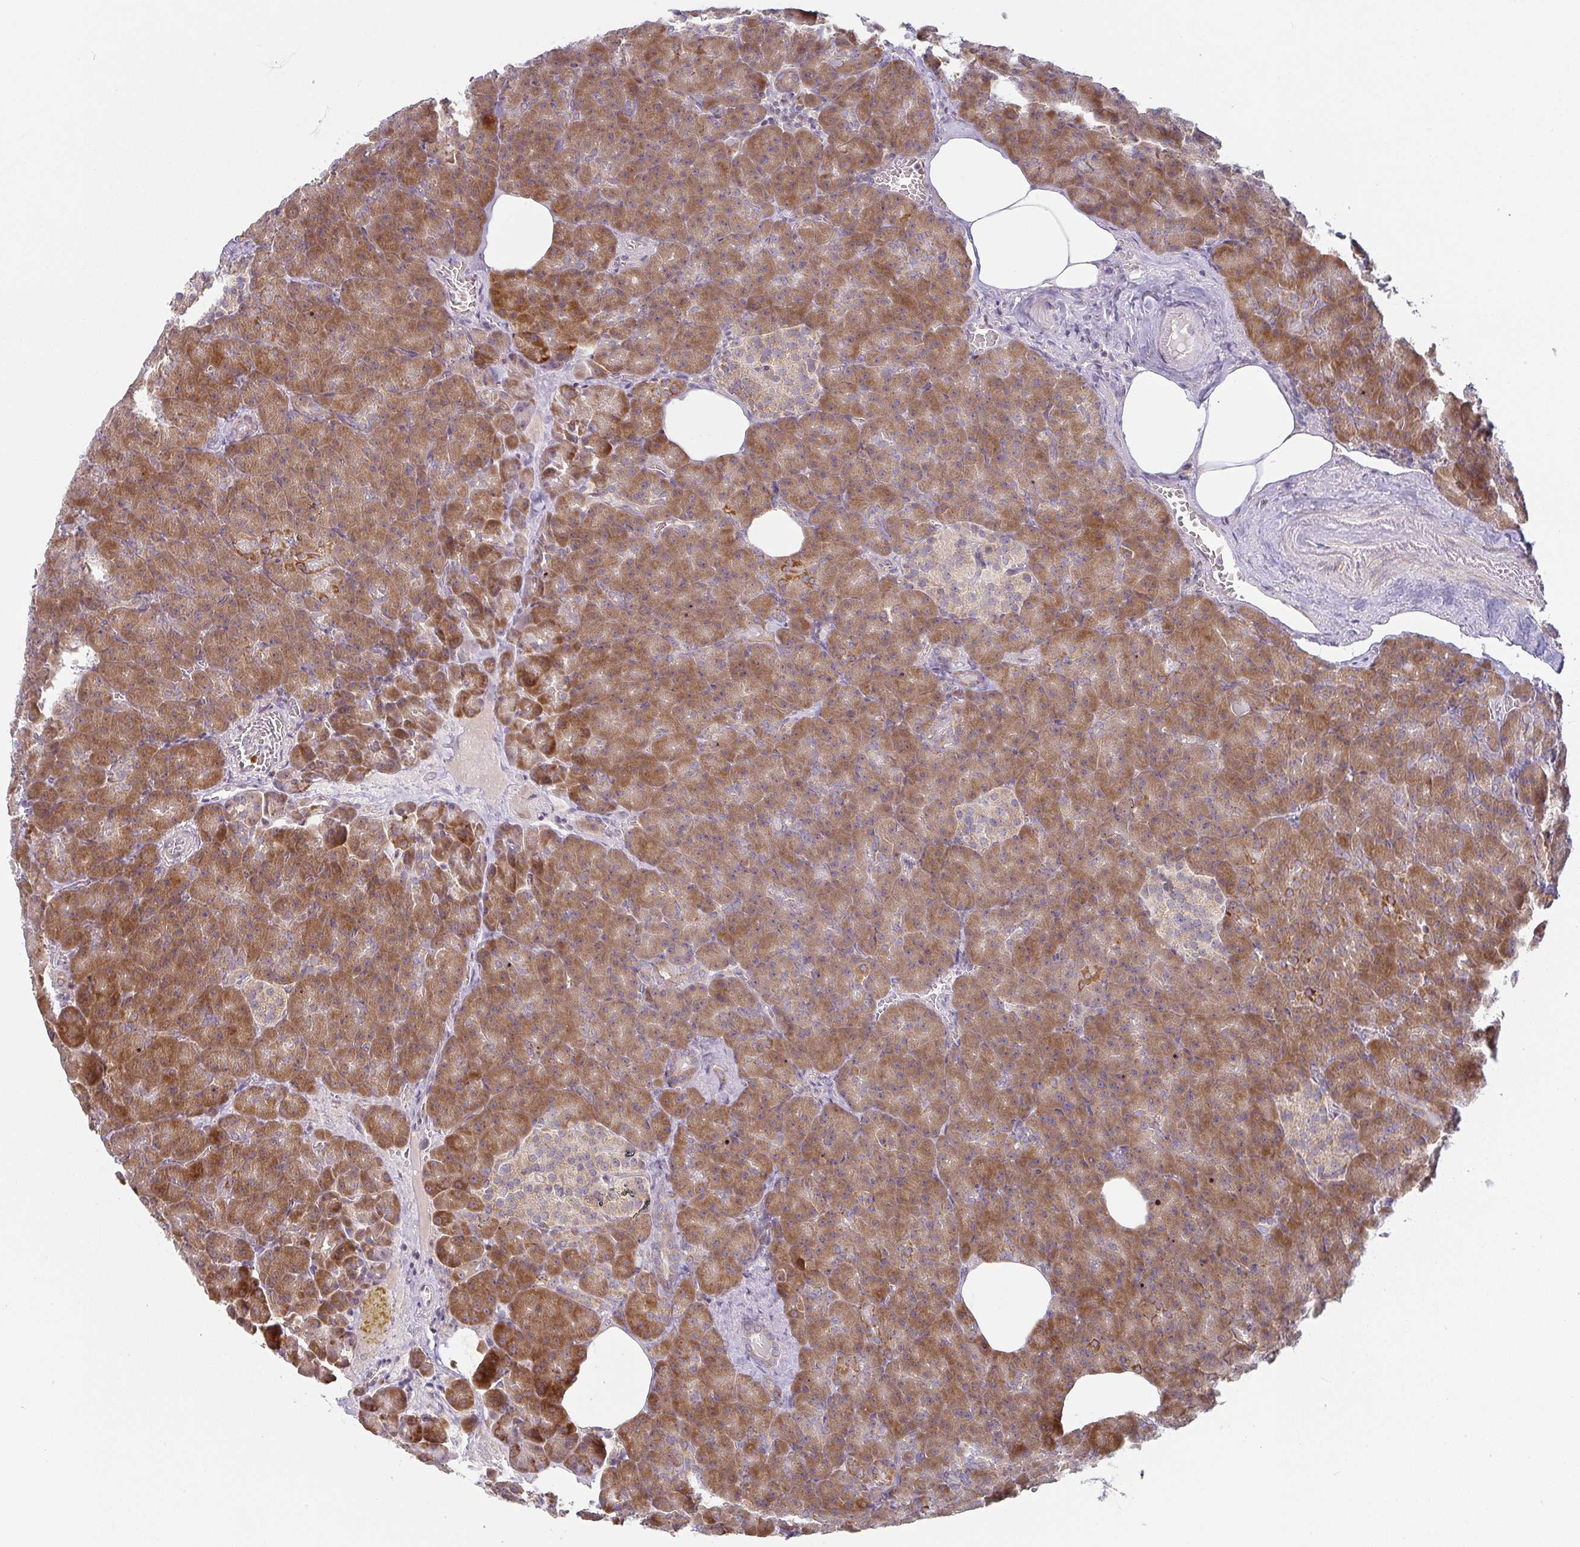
{"staining": {"intensity": "moderate", "quantity": ">75%", "location": "cytoplasmic/membranous"}, "tissue": "pancreas", "cell_type": "Exocrine glandular cells", "image_type": "normal", "snomed": [{"axis": "morphology", "description": "Normal tissue, NOS"}, {"axis": "topography", "description": "Pancreas"}], "caption": "Protein staining exhibits moderate cytoplasmic/membranous positivity in about >75% of exocrine glandular cells in benign pancreas.", "gene": "MOB1A", "patient": {"sex": "female", "age": 74}}